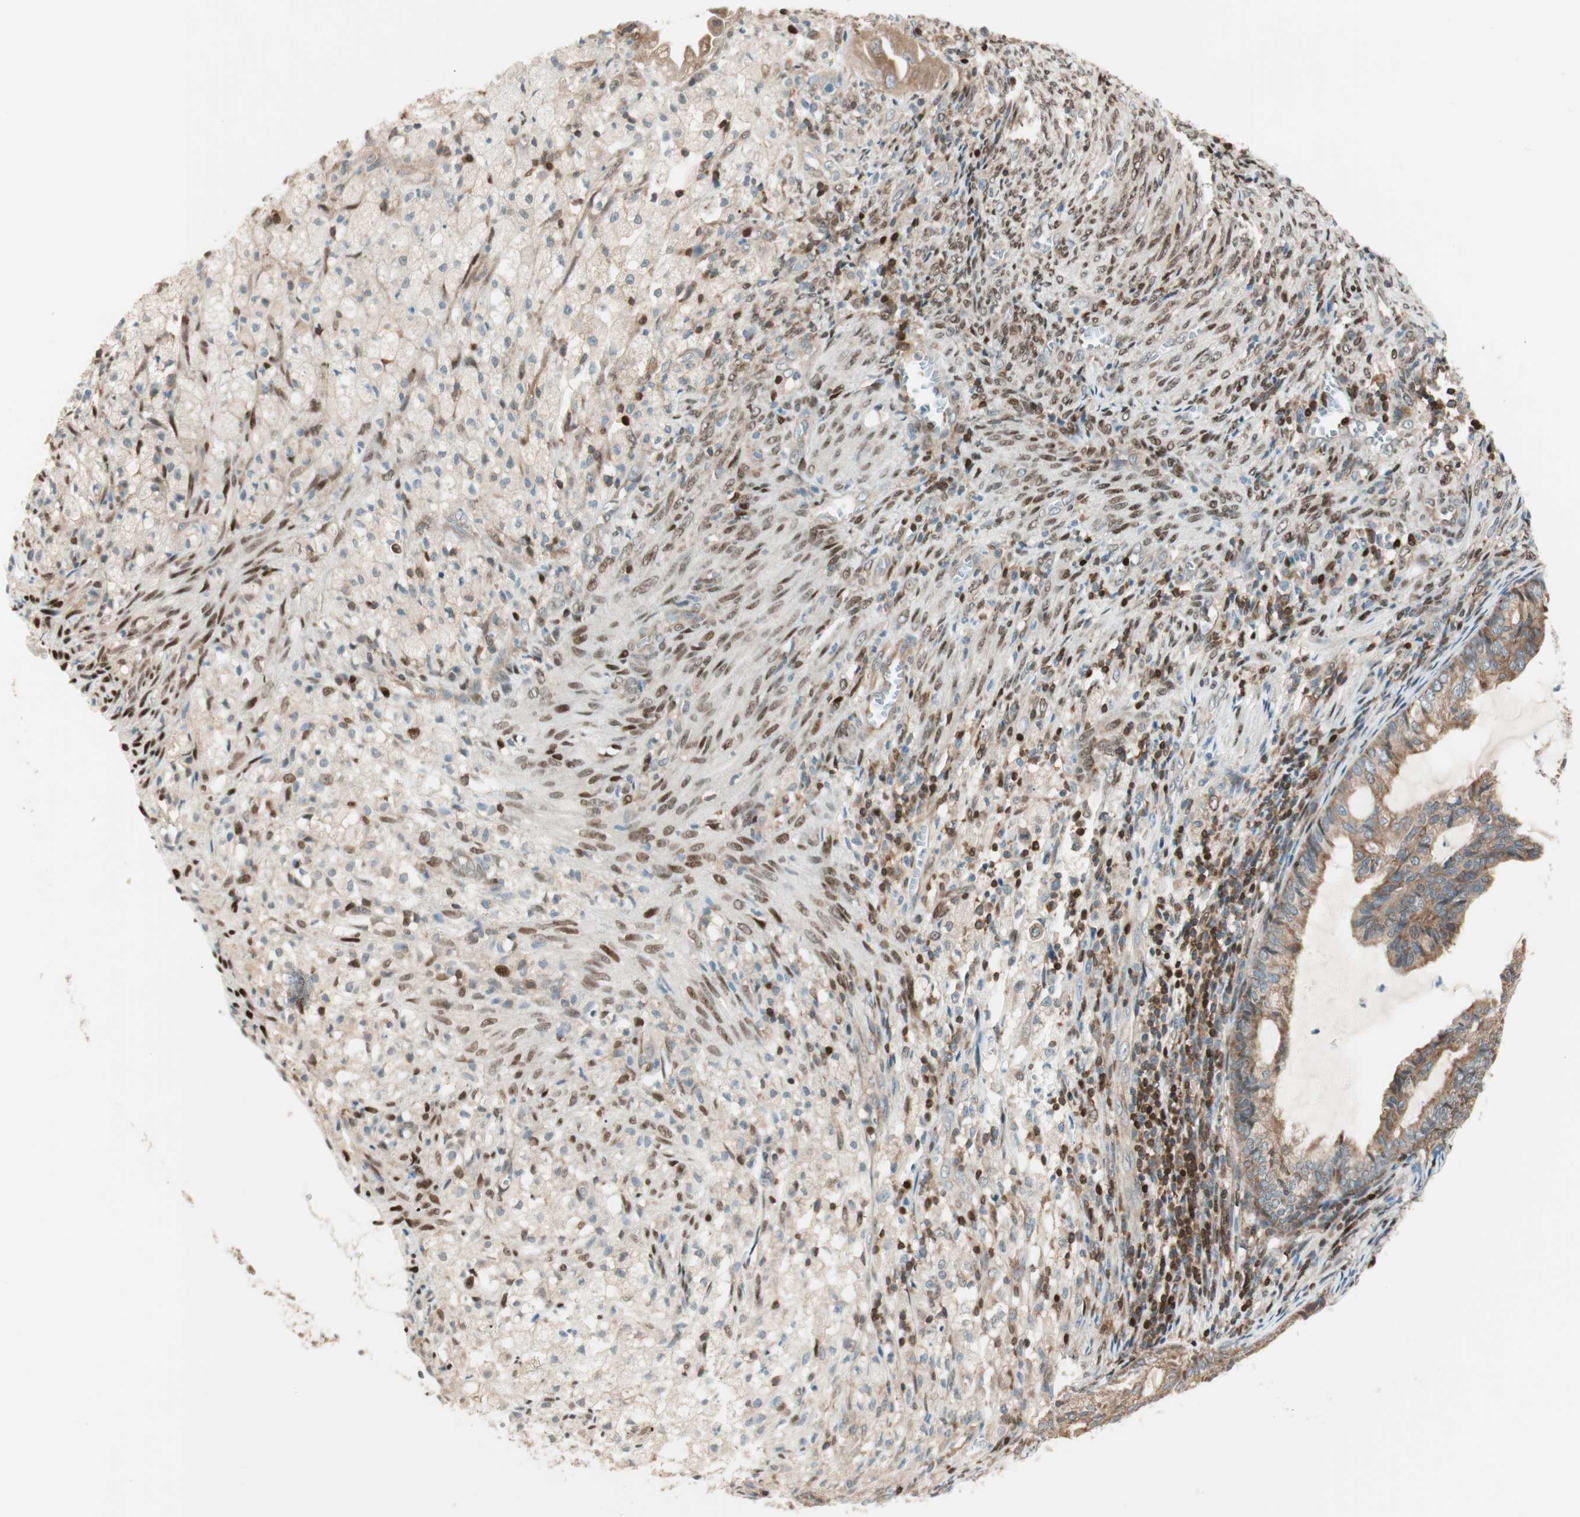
{"staining": {"intensity": "moderate", "quantity": ">75%", "location": "cytoplasmic/membranous"}, "tissue": "cervical cancer", "cell_type": "Tumor cells", "image_type": "cancer", "snomed": [{"axis": "morphology", "description": "Normal tissue, NOS"}, {"axis": "morphology", "description": "Adenocarcinoma, NOS"}, {"axis": "topography", "description": "Cervix"}, {"axis": "topography", "description": "Endometrium"}], "caption": "This photomicrograph exhibits immunohistochemistry staining of adenocarcinoma (cervical), with medium moderate cytoplasmic/membranous positivity in approximately >75% of tumor cells.", "gene": "BIN1", "patient": {"sex": "female", "age": 86}}